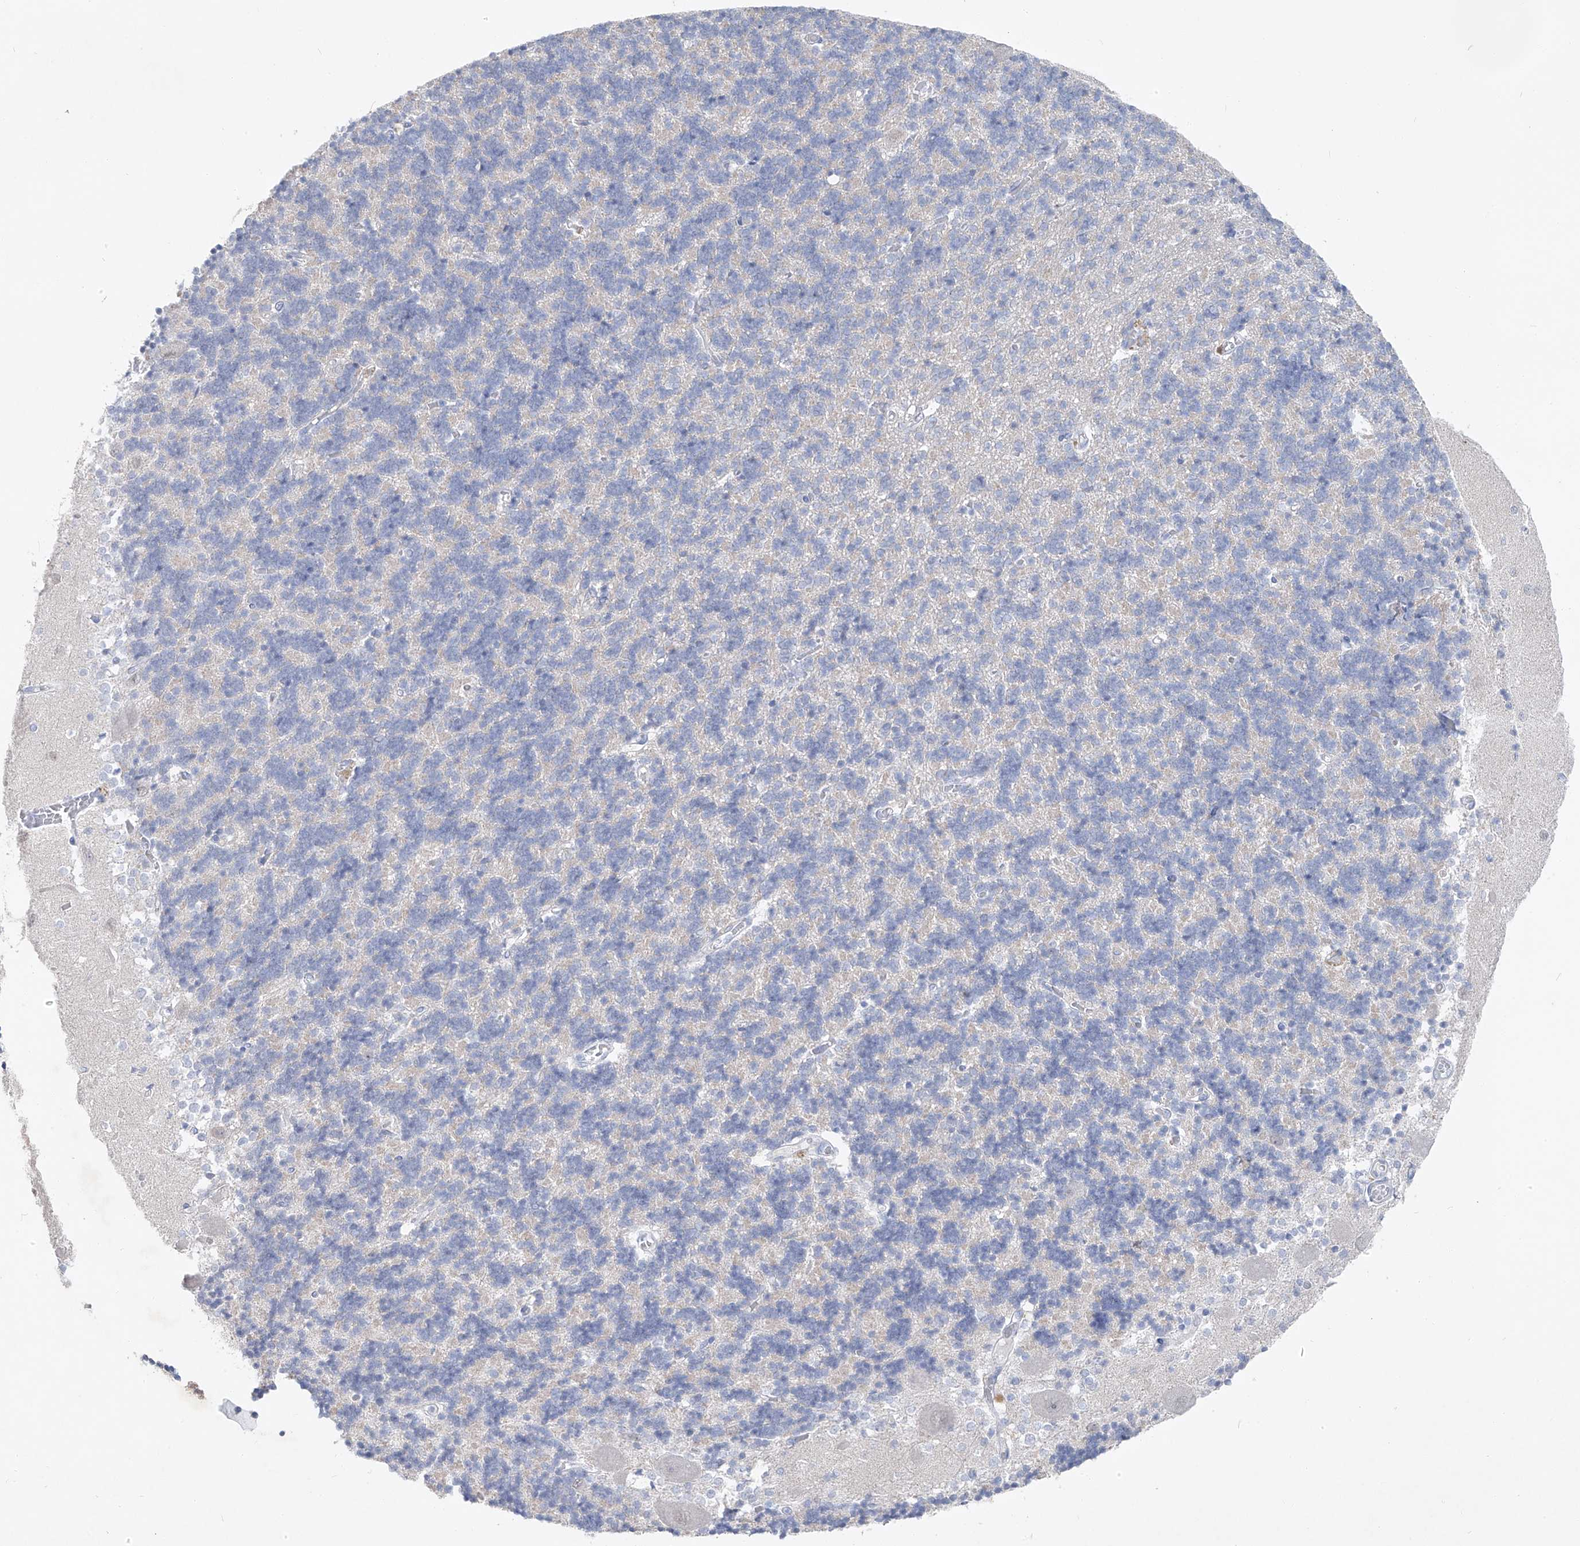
{"staining": {"intensity": "negative", "quantity": "none", "location": "none"}, "tissue": "cerebellum", "cell_type": "Cells in granular layer", "image_type": "normal", "snomed": [{"axis": "morphology", "description": "Normal tissue, NOS"}, {"axis": "topography", "description": "Cerebellum"}], "caption": "This is an immunohistochemistry photomicrograph of unremarkable human cerebellum. There is no staining in cells in granular layer.", "gene": "FRS3", "patient": {"sex": "male", "age": 37}}